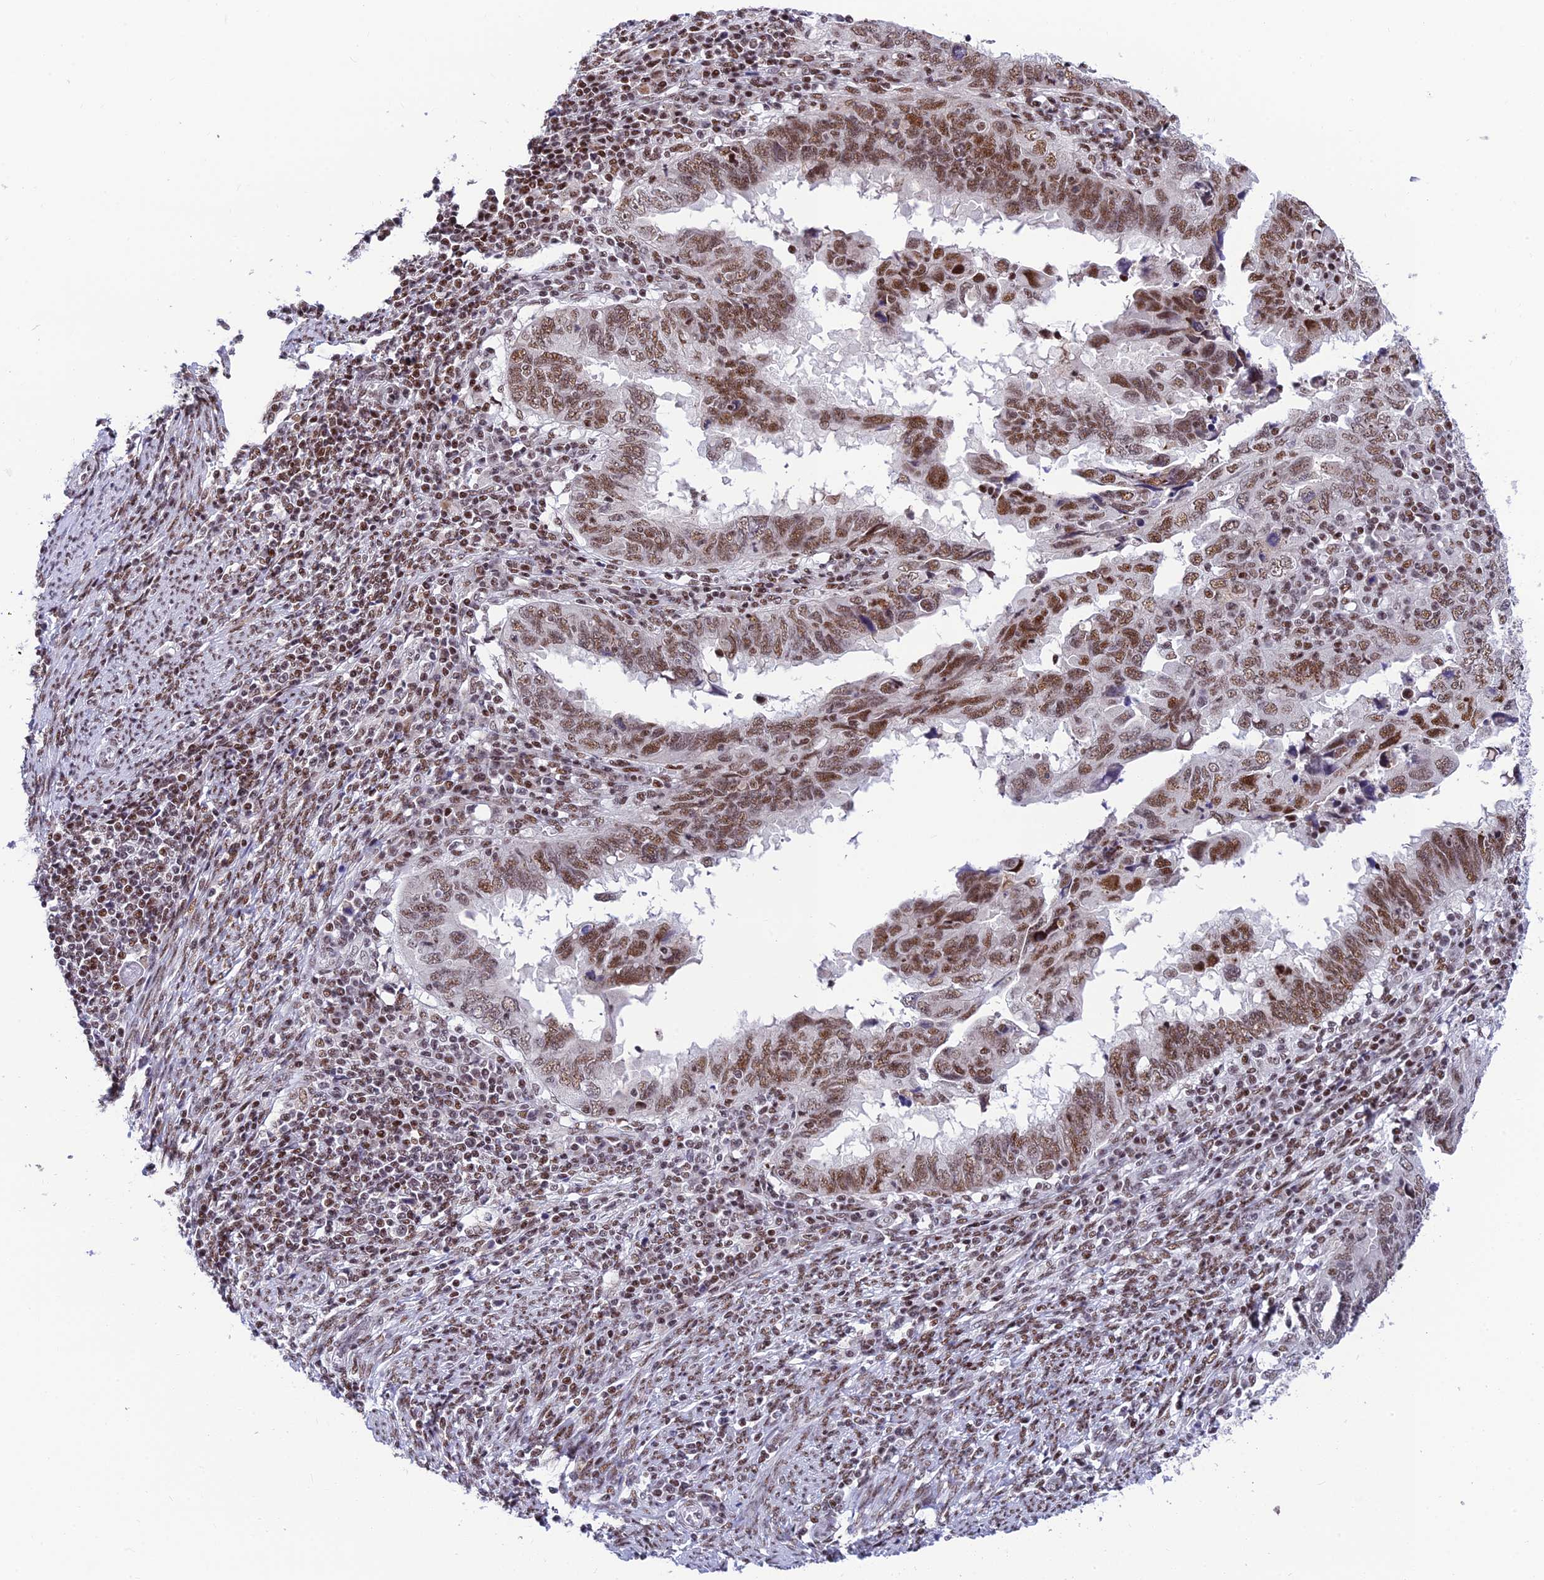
{"staining": {"intensity": "moderate", "quantity": ">75%", "location": "nuclear"}, "tissue": "endometrial cancer", "cell_type": "Tumor cells", "image_type": "cancer", "snomed": [{"axis": "morphology", "description": "Adenocarcinoma, NOS"}, {"axis": "topography", "description": "Uterus"}], "caption": "A micrograph of endometrial cancer stained for a protein shows moderate nuclear brown staining in tumor cells.", "gene": "USP22", "patient": {"sex": "female", "age": 77}}